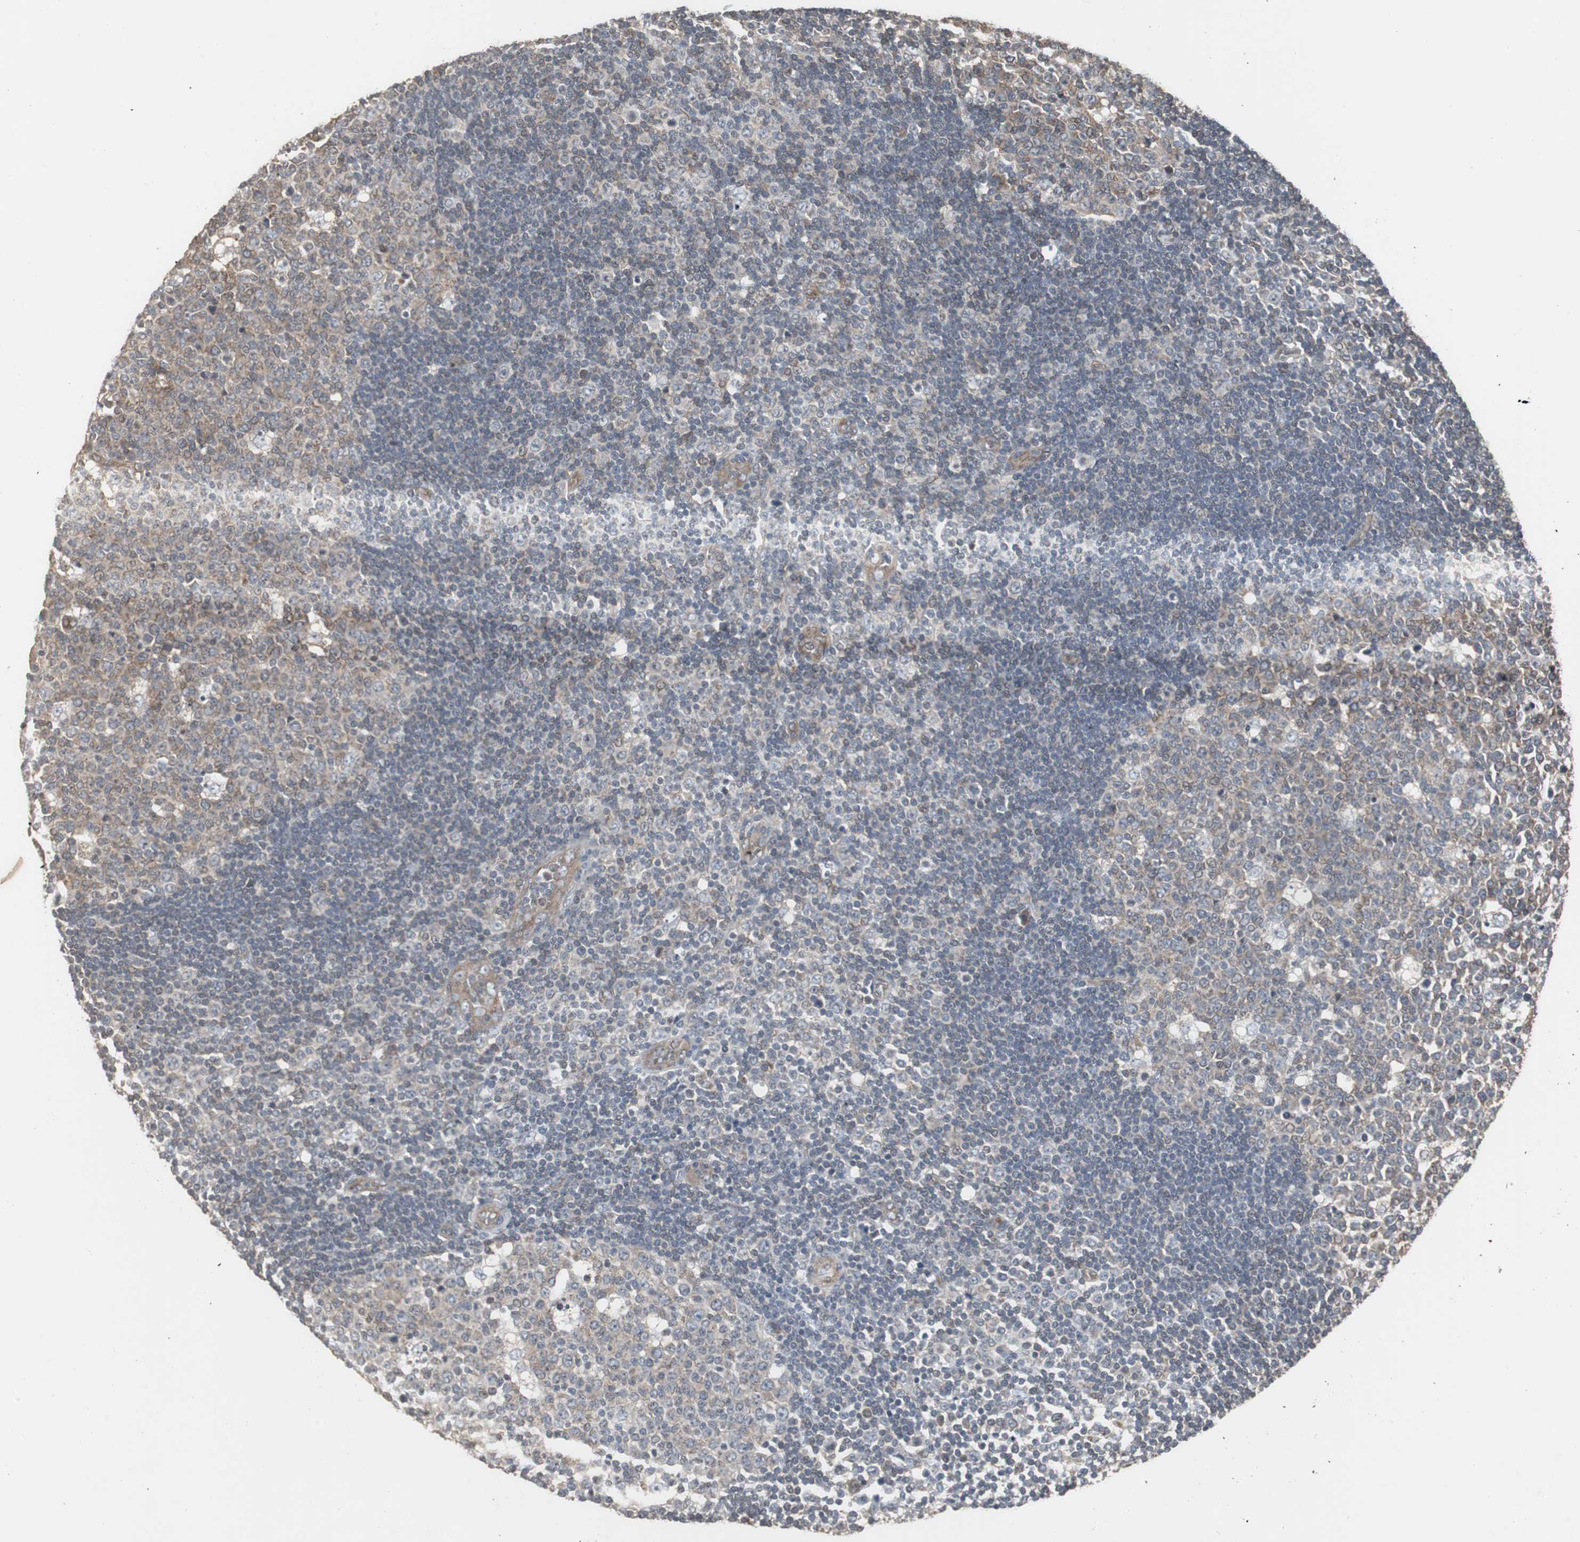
{"staining": {"intensity": "weak", "quantity": ">75%", "location": "cytoplasmic/membranous"}, "tissue": "lymph node", "cell_type": "Germinal center cells", "image_type": "normal", "snomed": [{"axis": "morphology", "description": "Normal tissue, NOS"}, {"axis": "topography", "description": "Lymph node"}, {"axis": "topography", "description": "Salivary gland"}], "caption": "Immunohistochemistry photomicrograph of benign human lymph node stained for a protein (brown), which exhibits low levels of weak cytoplasmic/membranous staining in about >75% of germinal center cells.", "gene": "ATP2B2", "patient": {"sex": "male", "age": 8}}